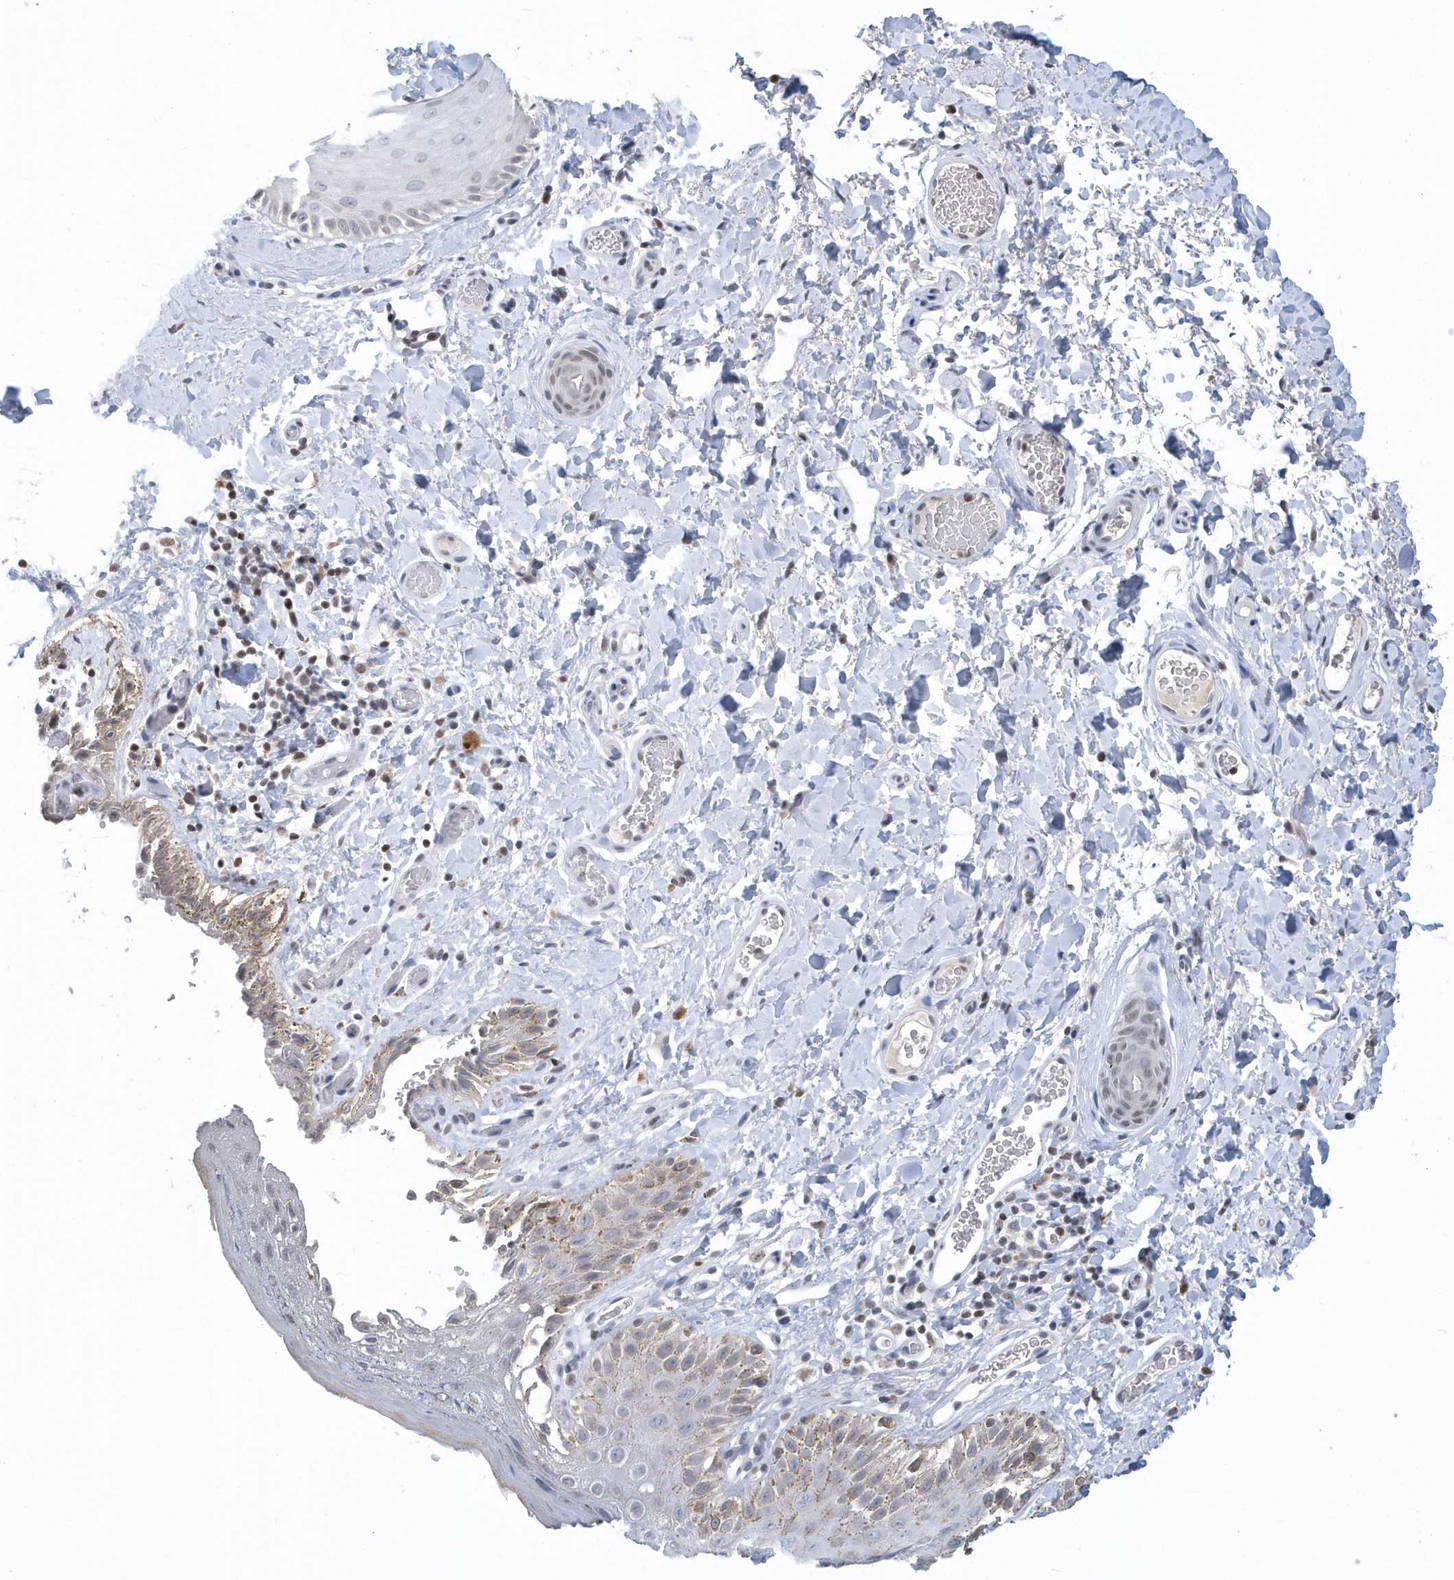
{"staining": {"intensity": "weak", "quantity": "25%-75%", "location": "cytoplasmic/membranous"}, "tissue": "skin", "cell_type": "Epidermal cells", "image_type": "normal", "snomed": [{"axis": "morphology", "description": "Normal tissue, NOS"}, {"axis": "topography", "description": "Anal"}], "caption": "Protein expression analysis of normal human skin reveals weak cytoplasmic/membranous staining in approximately 25%-75% of epidermal cells.", "gene": "VWA5B2", "patient": {"sex": "male", "age": 44}}